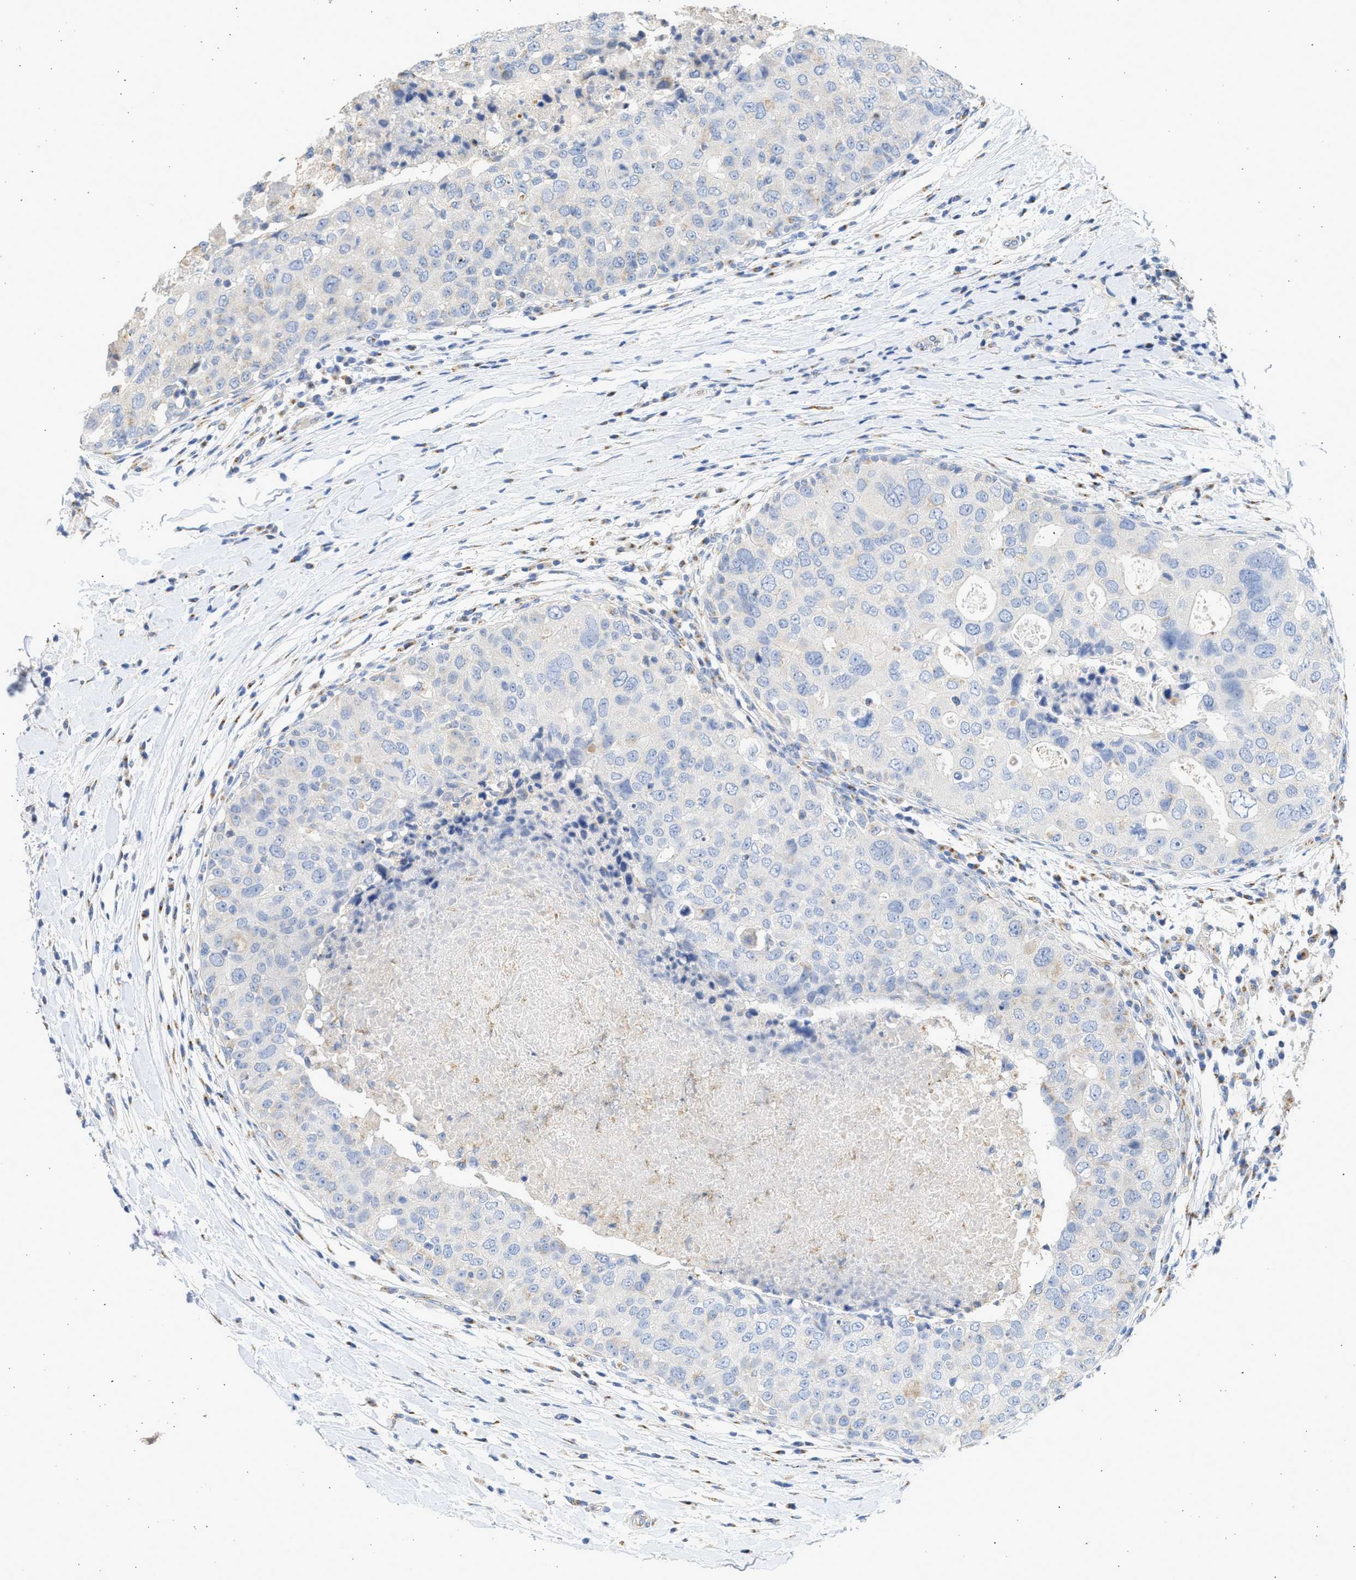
{"staining": {"intensity": "negative", "quantity": "none", "location": "none"}, "tissue": "breast cancer", "cell_type": "Tumor cells", "image_type": "cancer", "snomed": [{"axis": "morphology", "description": "Duct carcinoma"}, {"axis": "topography", "description": "Breast"}], "caption": "Immunohistochemical staining of infiltrating ductal carcinoma (breast) displays no significant staining in tumor cells. (Immunohistochemistry (ihc), brightfield microscopy, high magnification).", "gene": "IPO8", "patient": {"sex": "female", "age": 27}}